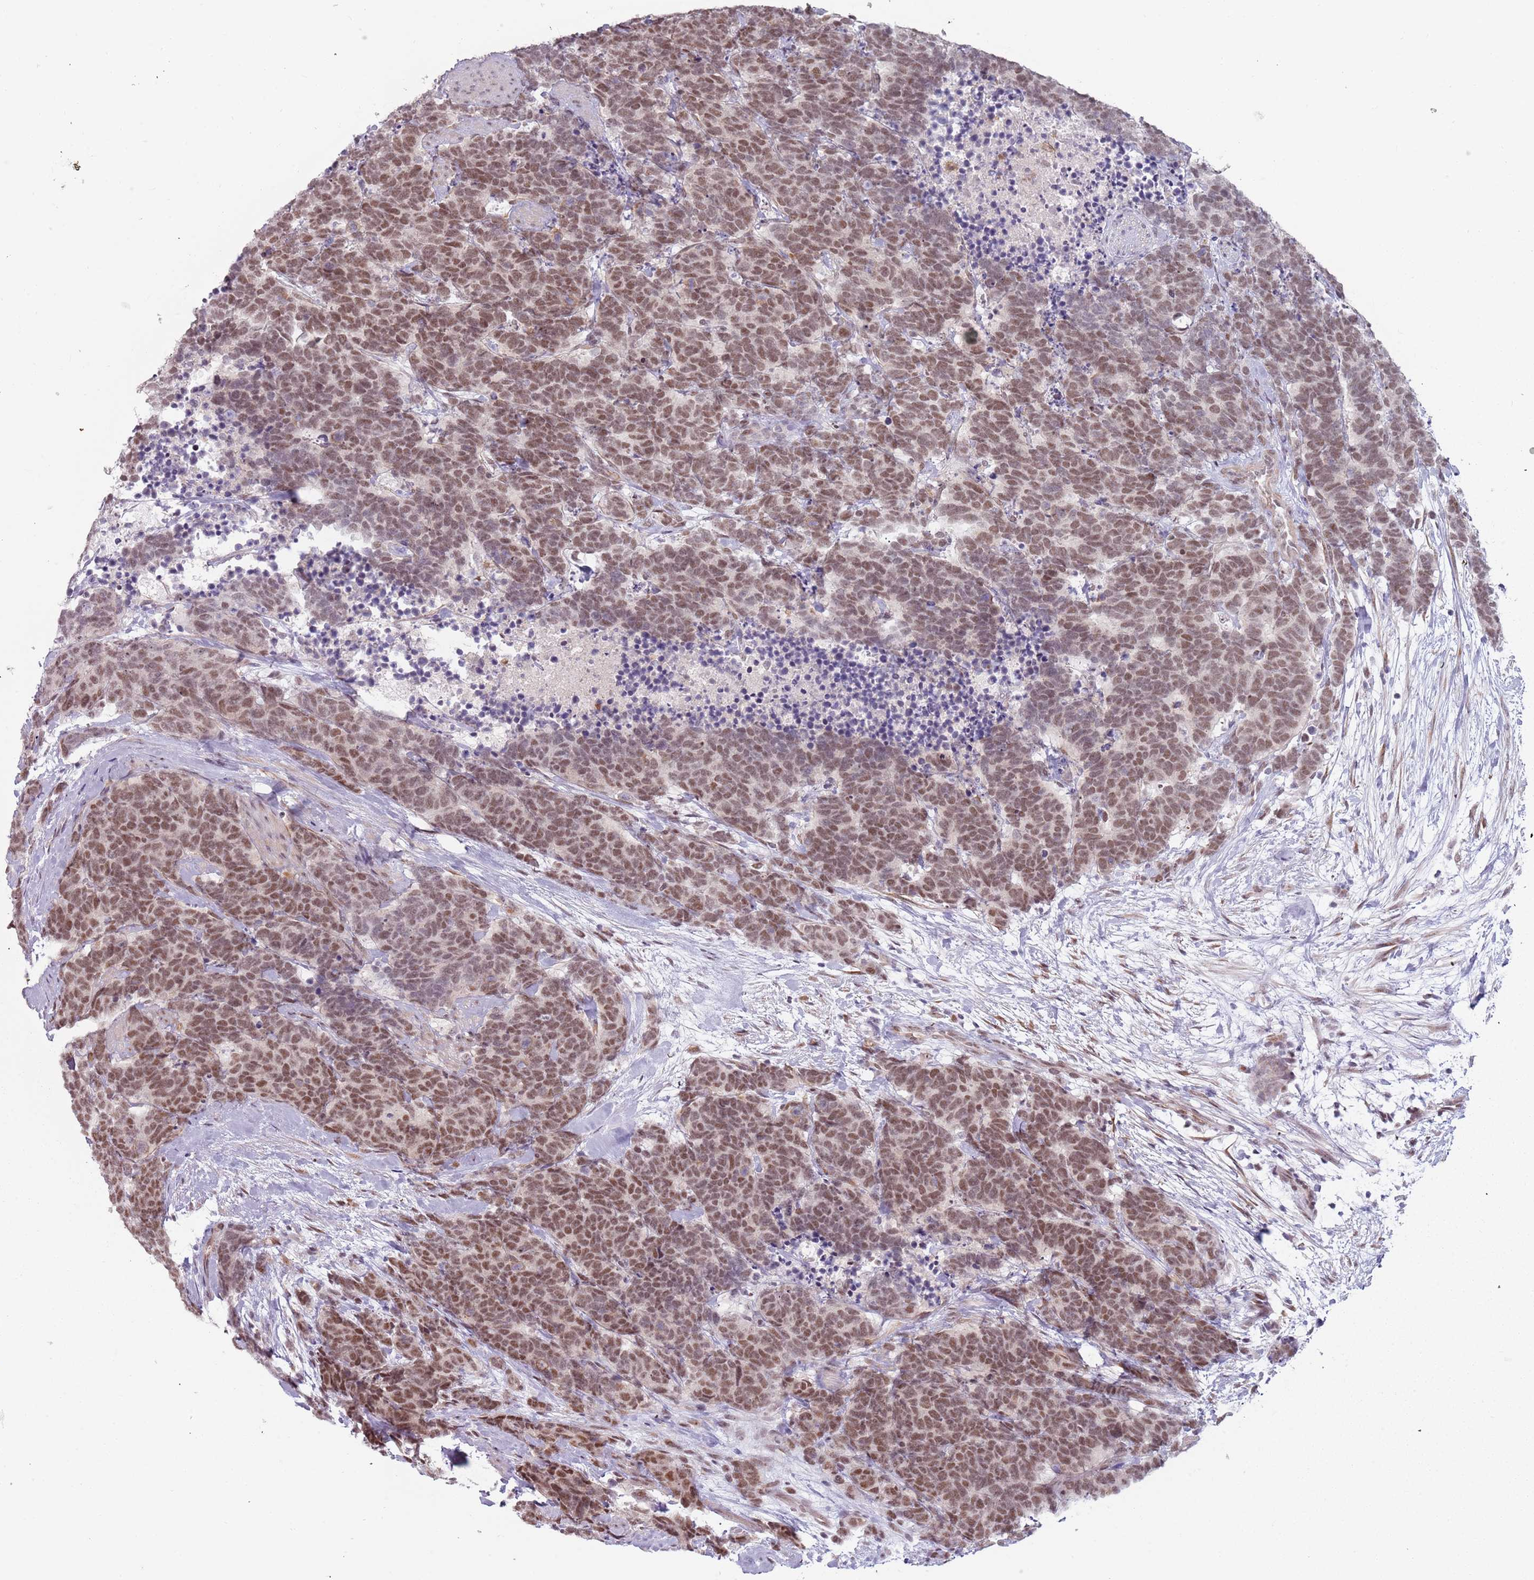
{"staining": {"intensity": "moderate", "quantity": ">75%", "location": "nuclear"}, "tissue": "carcinoid", "cell_type": "Tumor cells", "image_type": "cancer", "snomed": [{"axis": "morphology", "description": "Carcinoma, NOS"}, {"axis": "morphology", "description": "Carcinoid, malignant, NOS"}, {"axis": "topography", "description": "Prostate"}], "caption": "This micrograph demonstrates immunohistochemistry staining of human carcinoid (malignant), with medium moderate nuclear positivity in about >75% of tumor cells.", "gene": "REXO4", "patient": {"sex": "male", "age": 57}}